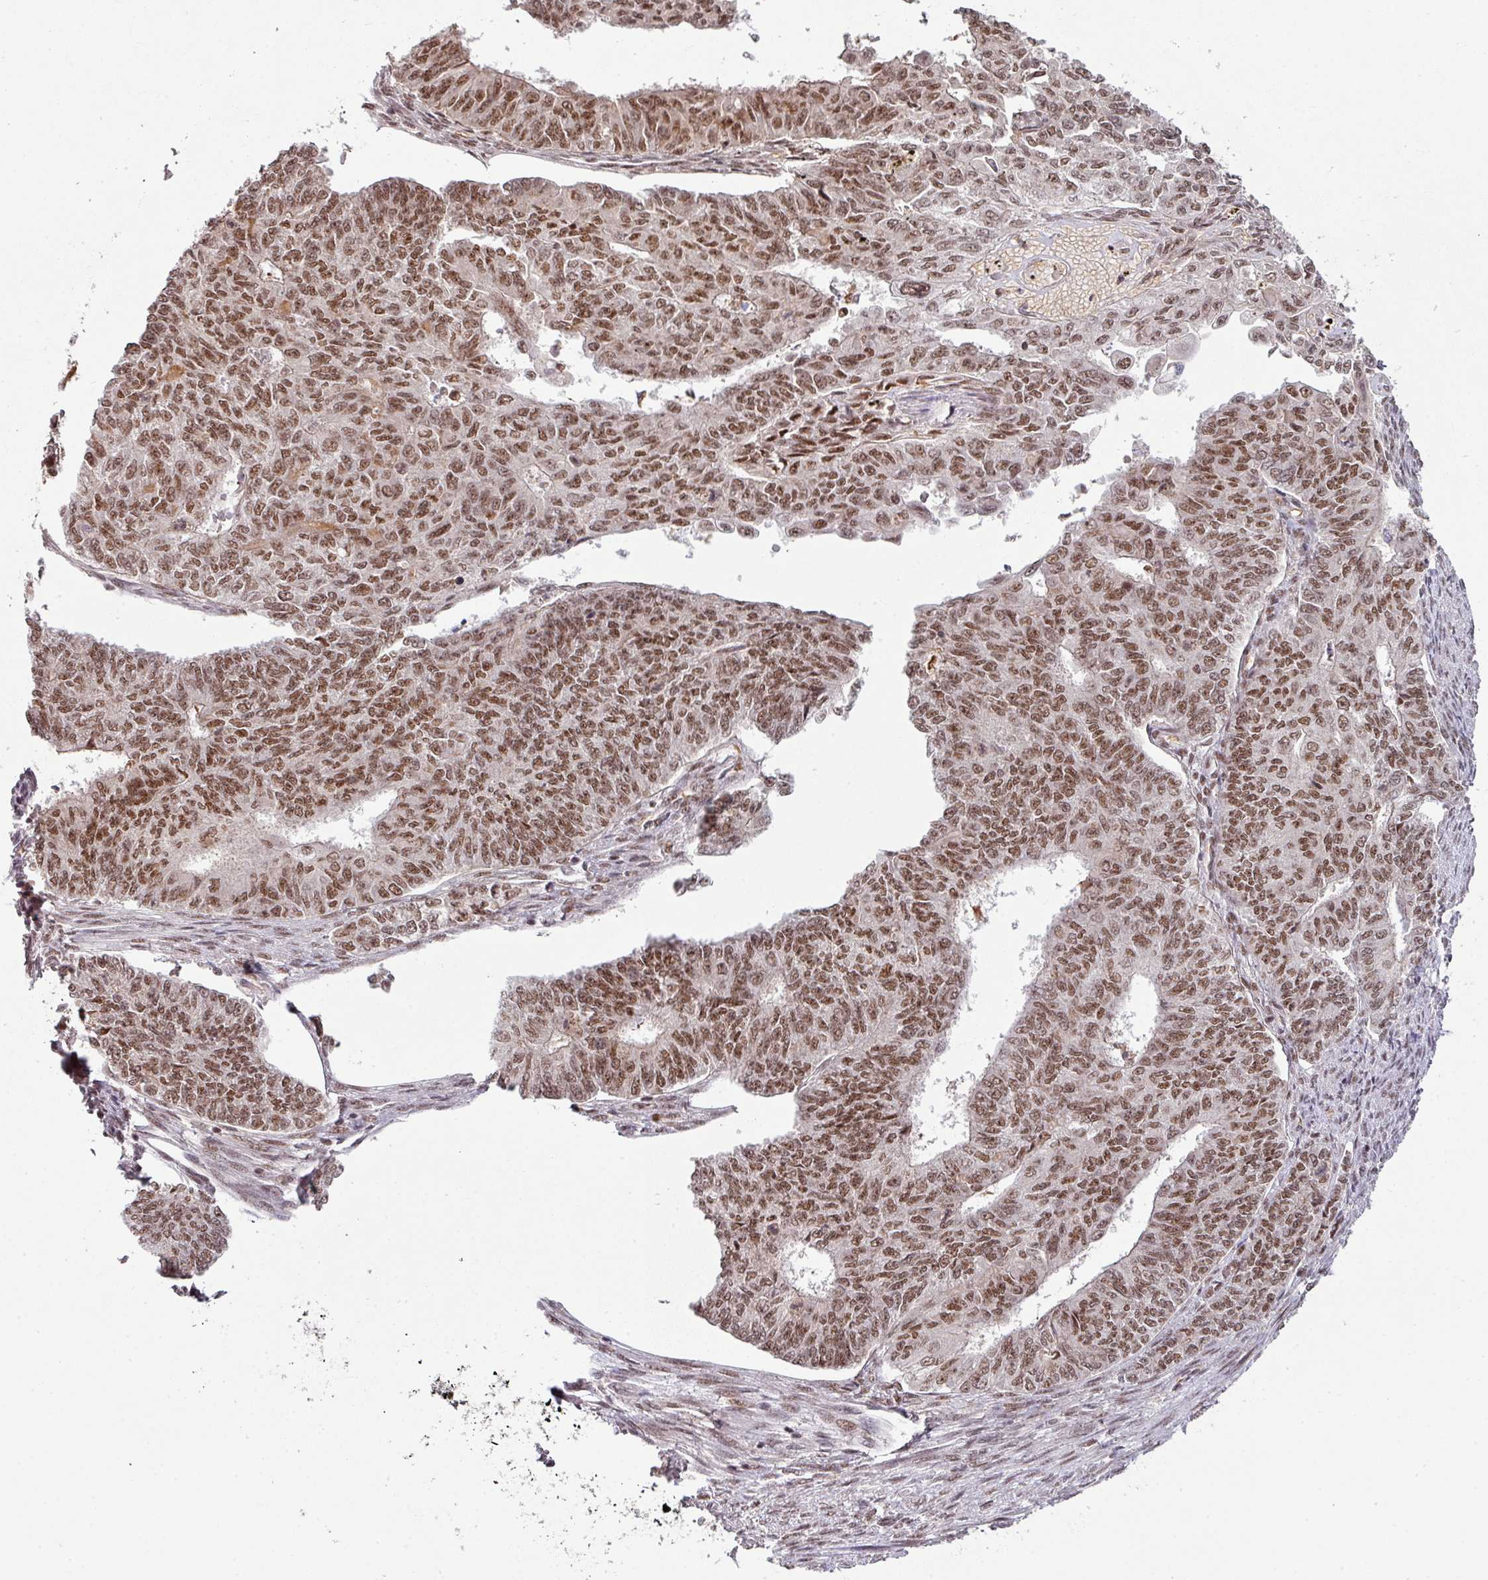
{"staining": {"intensity": "moderate", "quantity": ">75%", "location": "nuclear"}, "tissue": "endometrial cancer", "cell_type": "Tumor cells", "image_type": "cancer", "snomed": [{"axis": "morphology", "description": "Adenocarcinoma, NOS"}, {"axis": "topography", "description": "Endometrium"}], "caption": "Tumor cells demonstrate medium levels of moderate nuclear expression in approximately >75% of cells in endometrial cancer (adenocarcinoma).", "gene": "PHF23", "patient": {"sex": "female", "age": 32}}